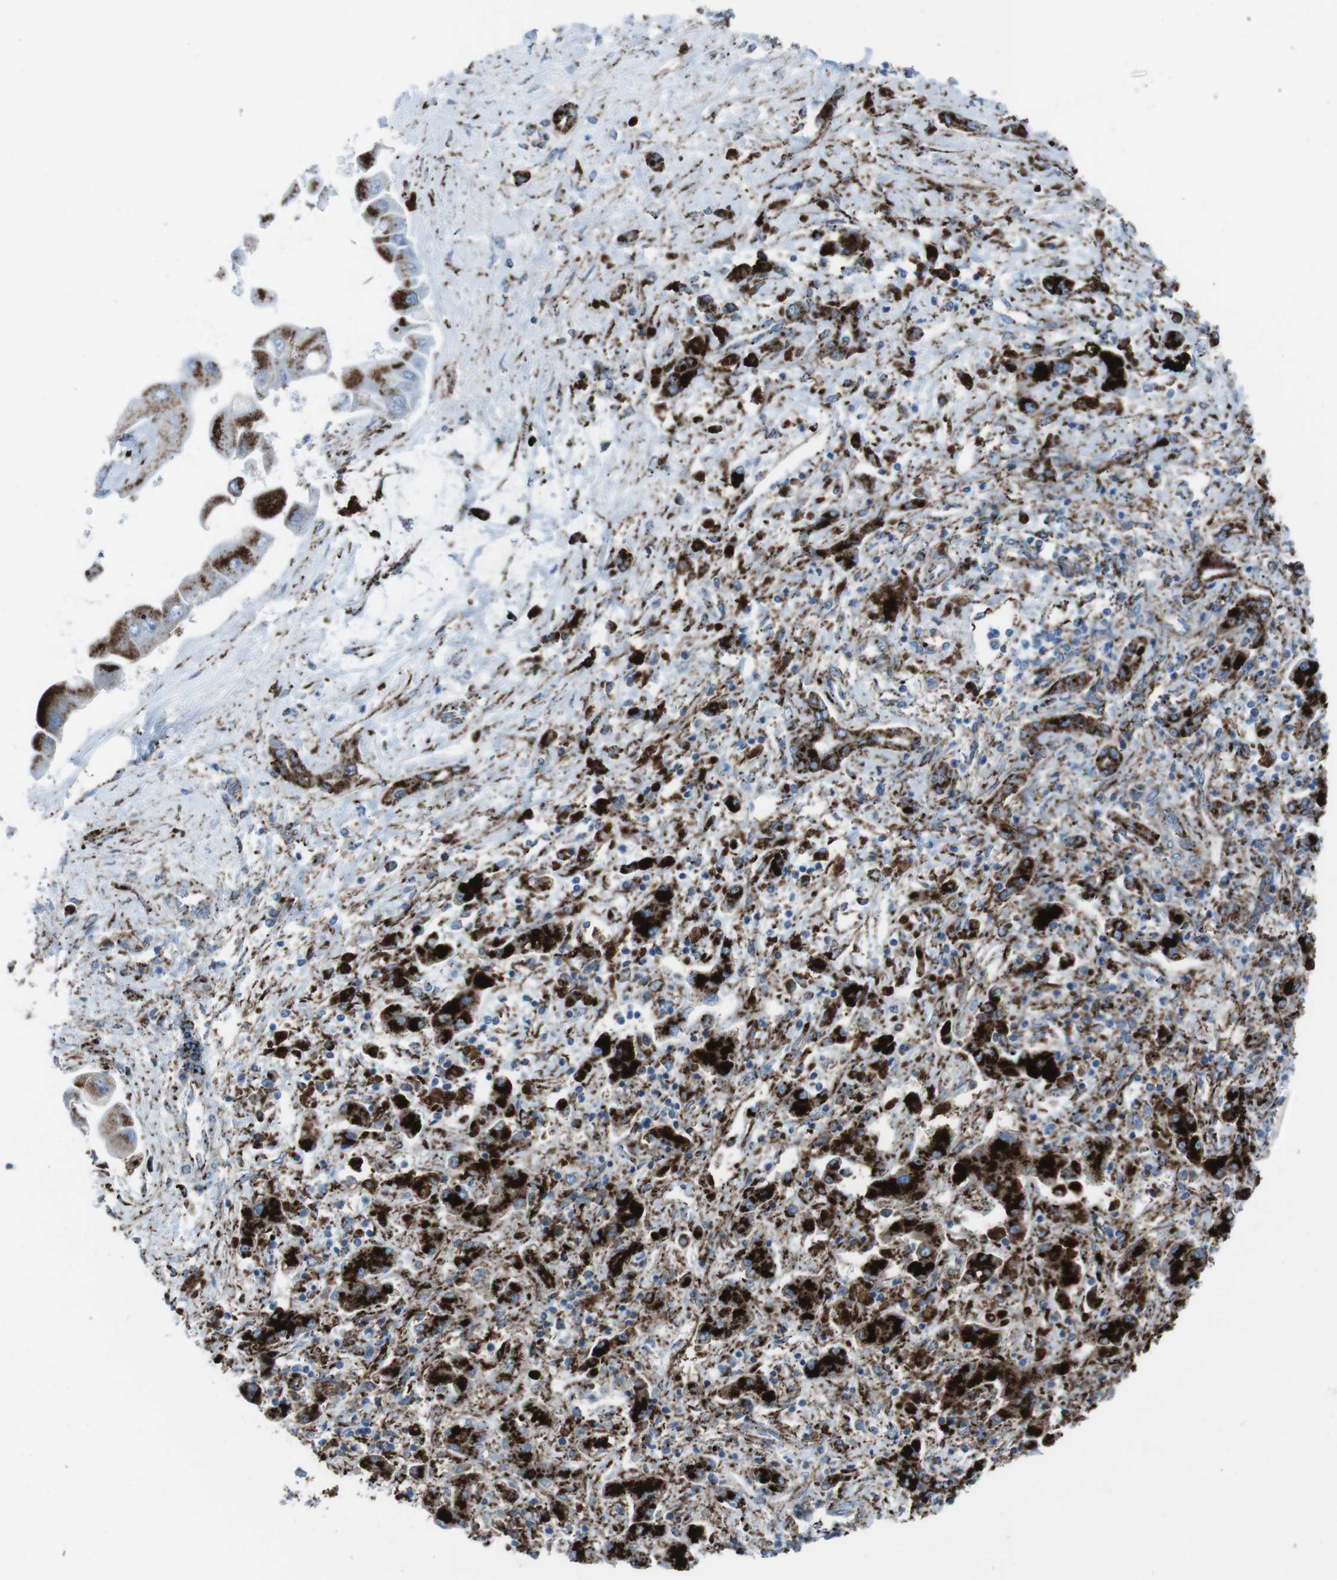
{"staining": {"intensity": "strong", "quantity": ">75%", "location": "cytoplasmic/membranous"}, "tissue": "liver cancer", "cell_type": "Tumor cells", "image_type": "cancer", "snomed": [{"axis": "morphology", "description": "Cholangiocarcinoma"}, {"axis": "topography", "description": "Liver"}], "caption": "The immunohistochemical stain highlights strong cytoplasmic/membranous expression in tumor cells of cholangiocarcinoma (liver) tissue.", "gene": "SCARB2", "patient": {"sex": "male", "age": 50}}